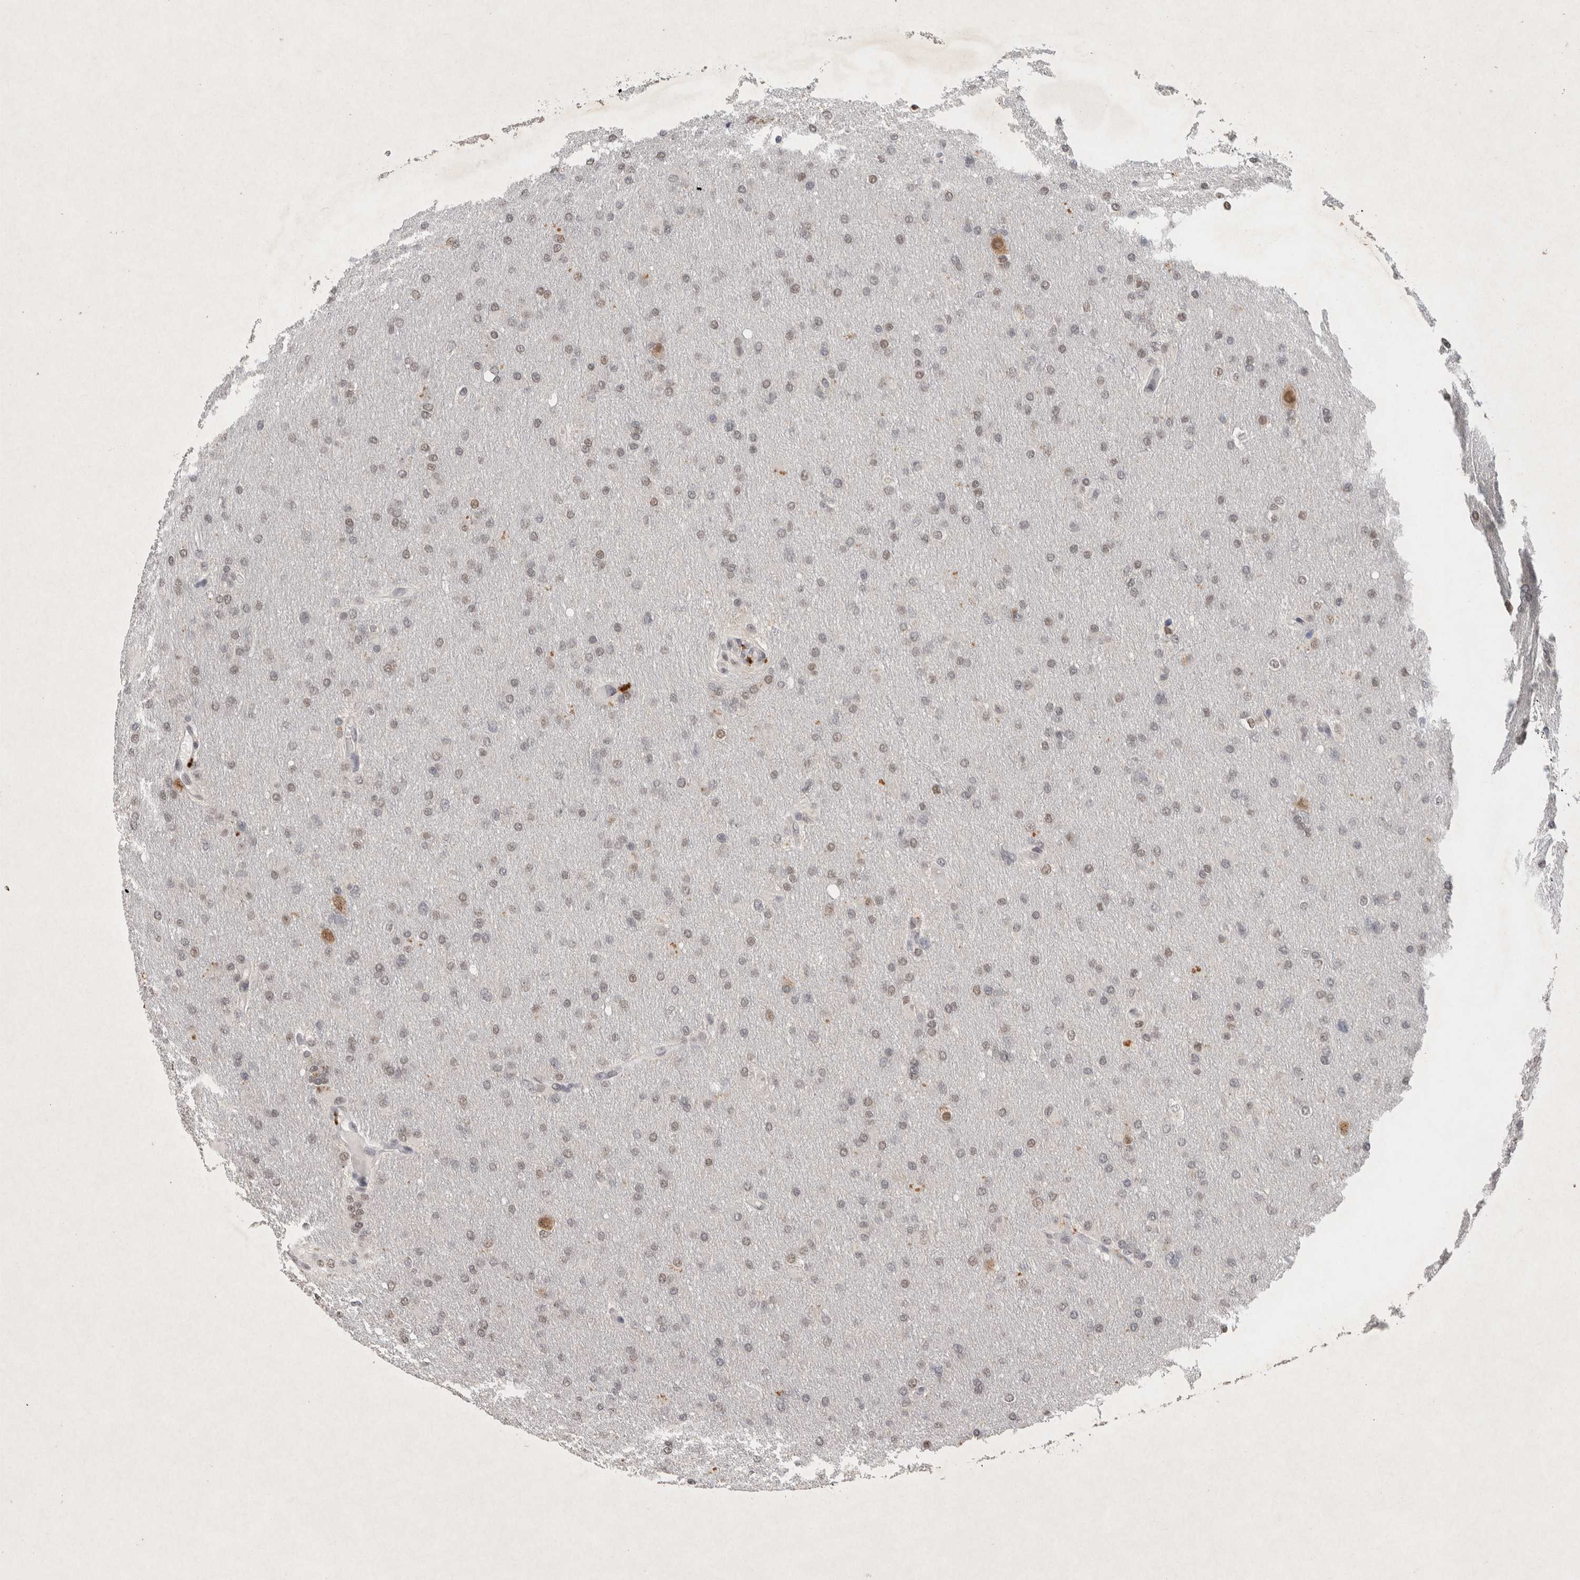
{"staining": {"intensity": "strong", "quantity": "<25%", "location": "nuclear"}, "tissue": "glioma", "cell_type": "Tumor cells", "image_type": "cancer", "snomed": [{"axis": "morphology", "description": "Glioma, malignant, High grade"}, {"axis": "topography", "description": "Cerebral cortex"}], "caption": "The immunohistochemical stain shows strong nuclear positivity in tumor cells of glioma tissue.", "gene": "XRCC5", "patient": {"sex": "female", "age": 36}}